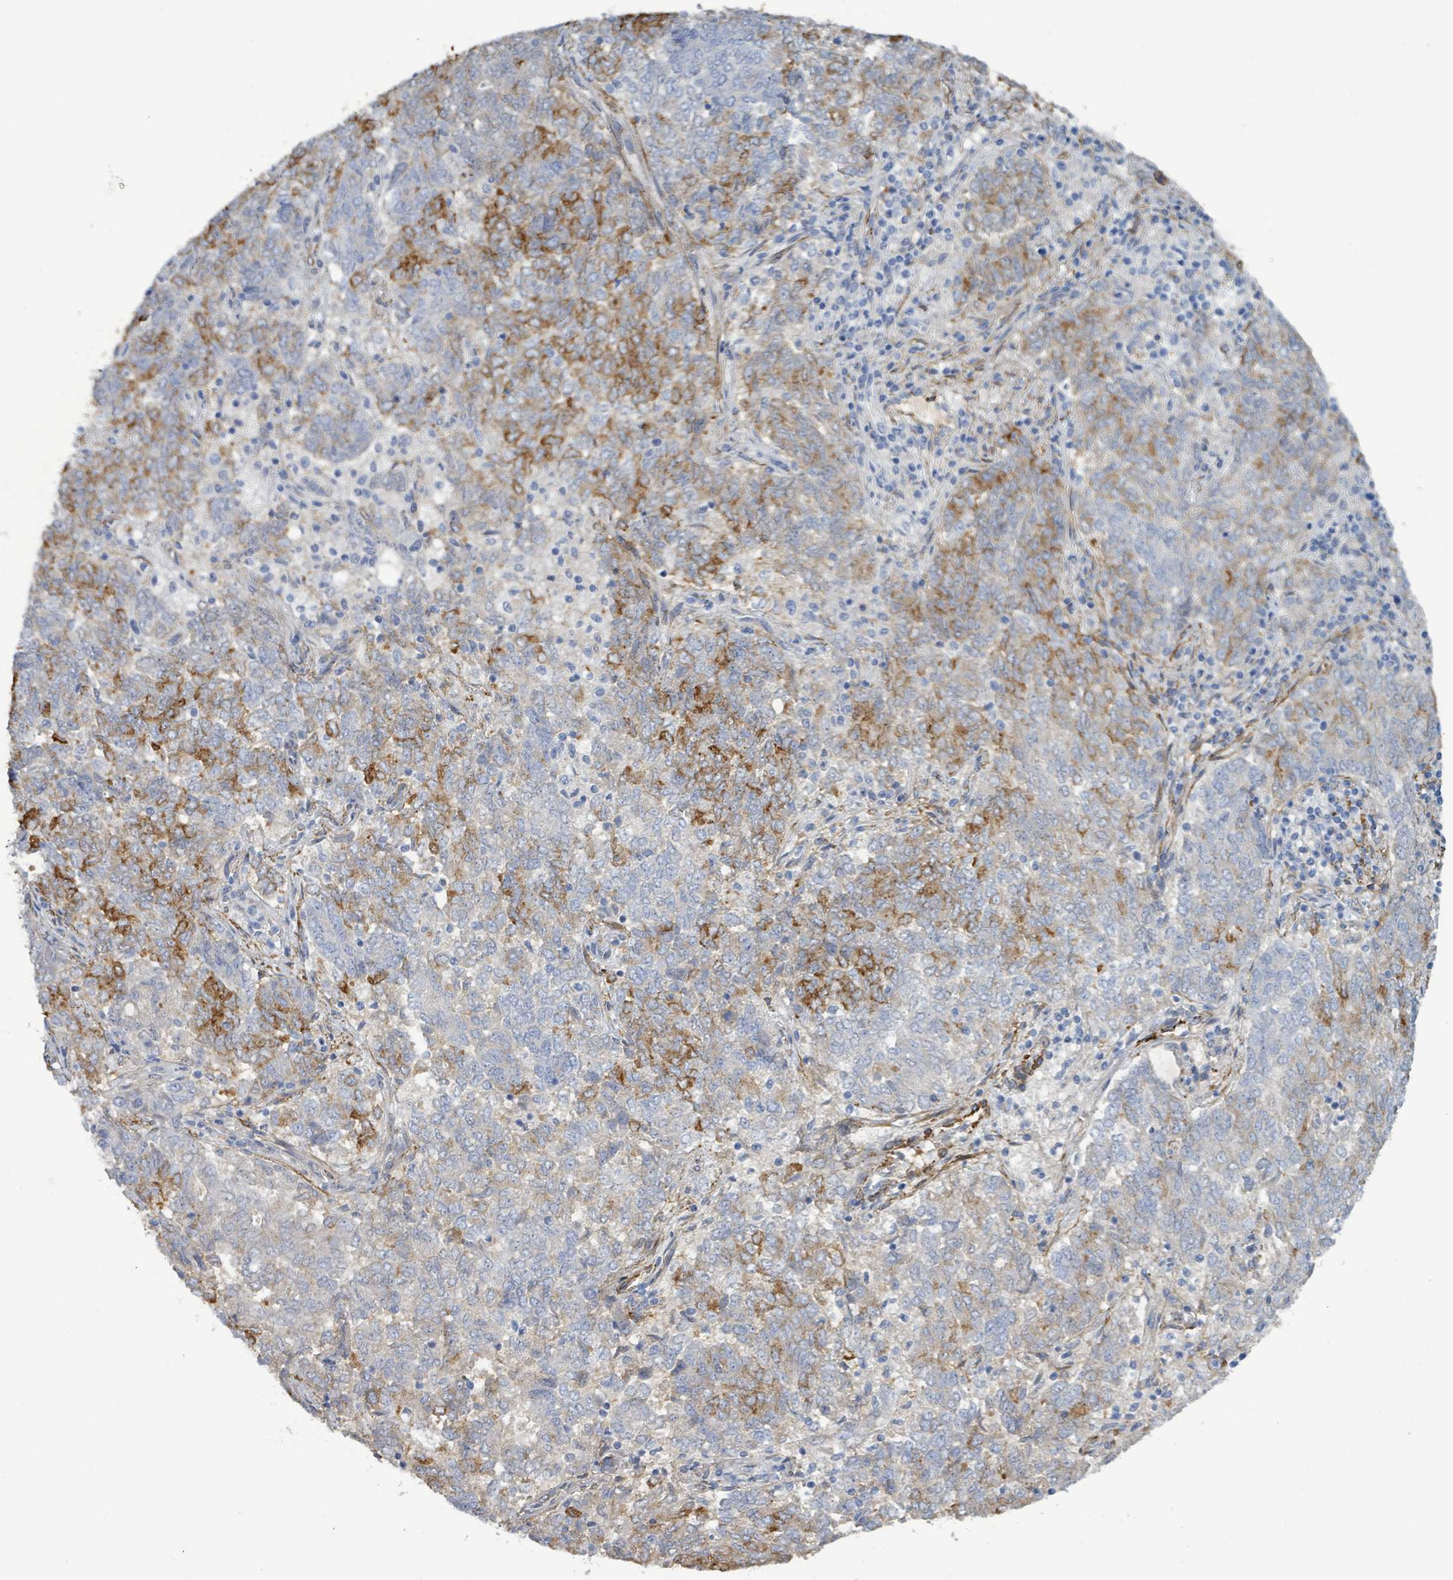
{"staining": {"intensity": "moderate", "quantity": "25%-75%", "location": "cytoplasmic/membranous"}, "tissue": "endometrial cancer", "cell_type": "Tumor cells", "image_type": "cancer", "snomed": [{"axis": "morphology", "description": "Adenocarcinoma, NOS"}, {"axis": "topography", "description": "Endometrium"}], "caption": "IHC of endometrial cancer (adenocarcinoma) reveals medium levels of moderate cytoplasmic/membranous positivity in about 25%-75% of tumor cells.", "gene": "DMRTC1B", "patient": {"sex": "female", "age": 80}}